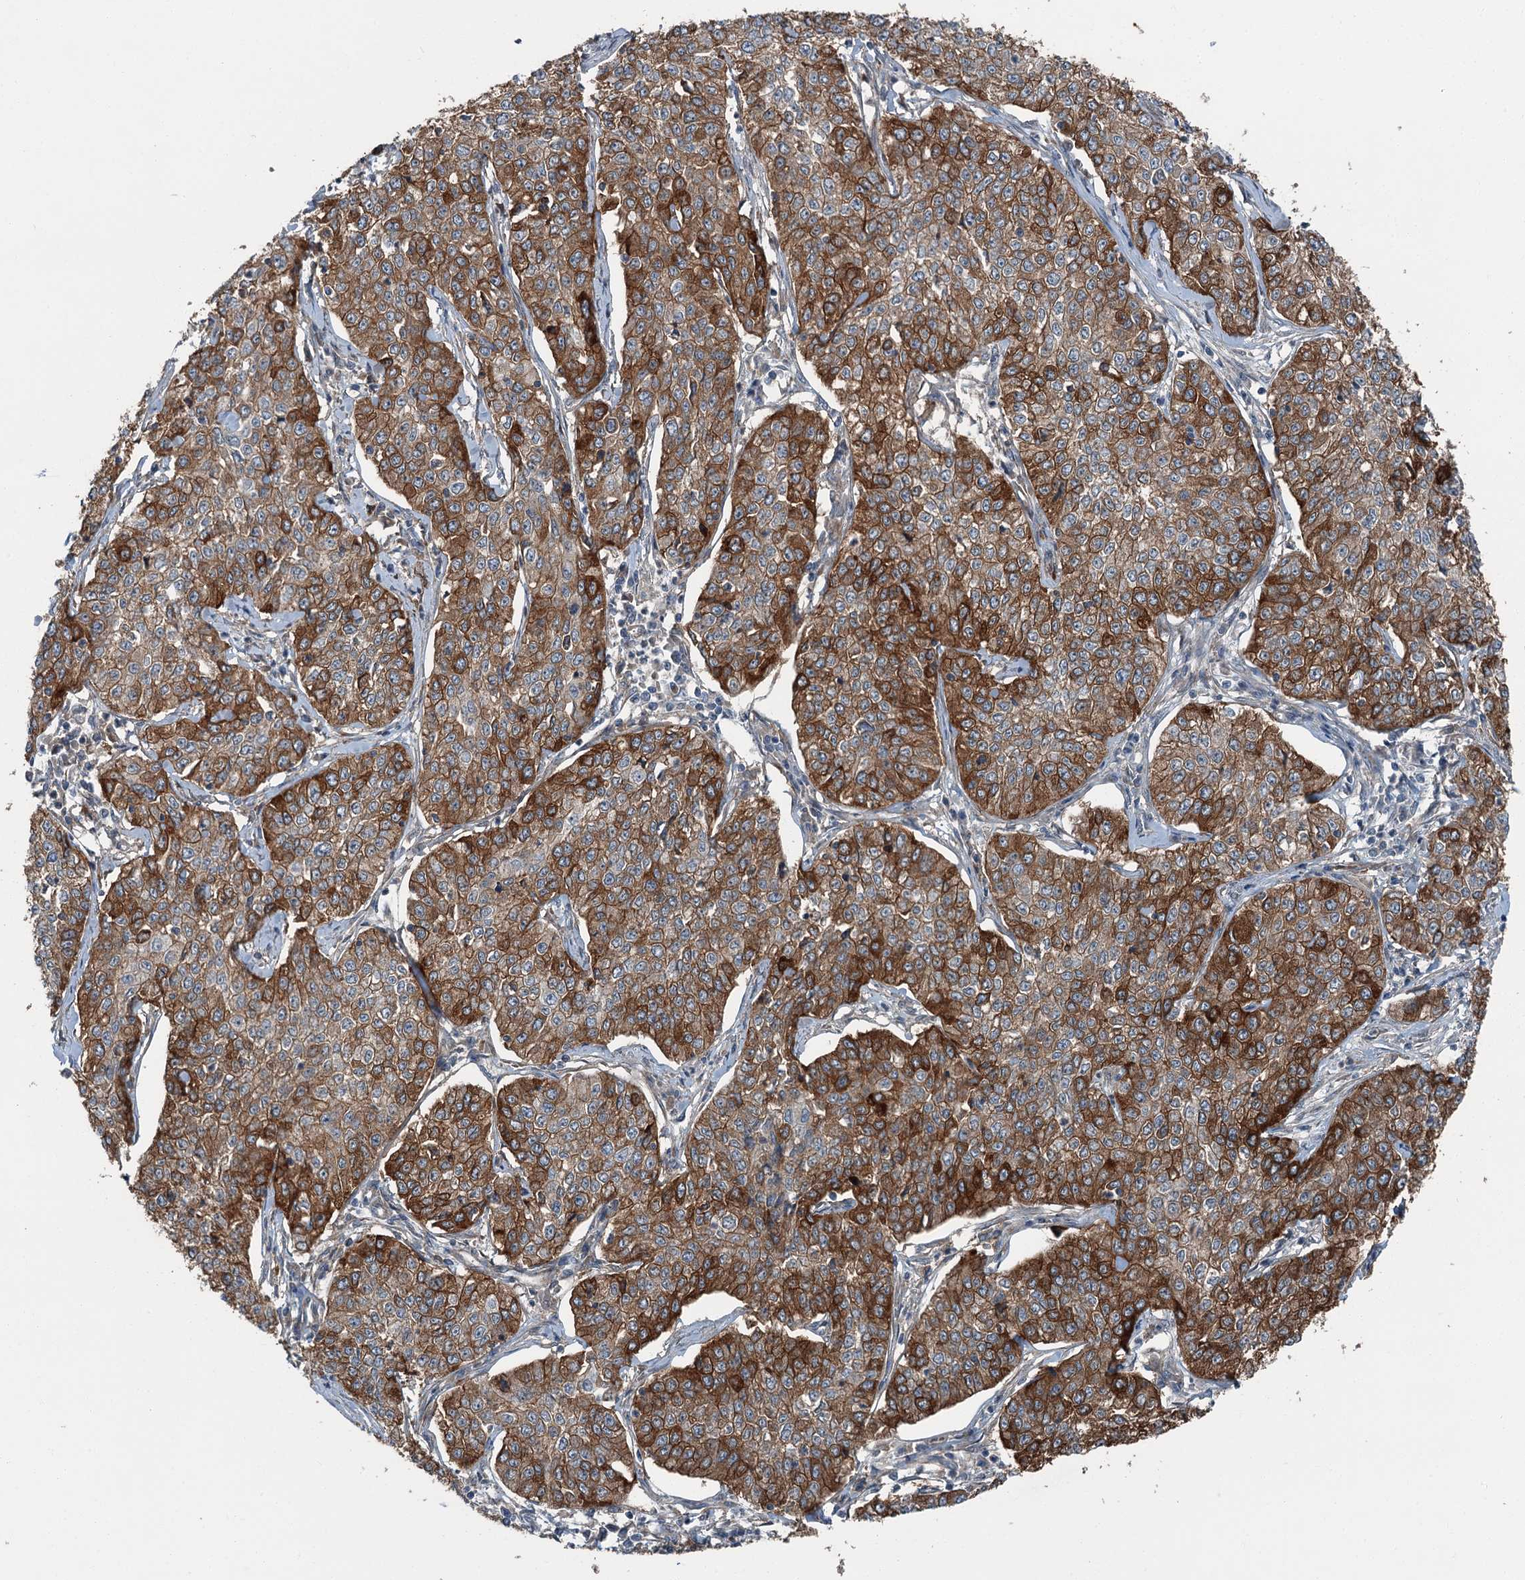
{"staining": {"intensity": "strong", "quantity": "25%-75%", "location": "cytoplasmic/membranous"}, "tissue": "cervical cancer", "cell_type": "Tumor cells", "image_type": "cancer", "snomed": [{"axis": "morphology", "description": "Squamous cell carcinoma, NOS"}, {"axis": "topography", "description": "Cervix"}], "caption": "There is high levels of strong cytoplasmic/membranous staining in tumor cells of cervical cancer, as demonstrated by immunohistochemical staining (brown color).", "gene": "AXL", "patient": {"sex": "female", "age": 35}}